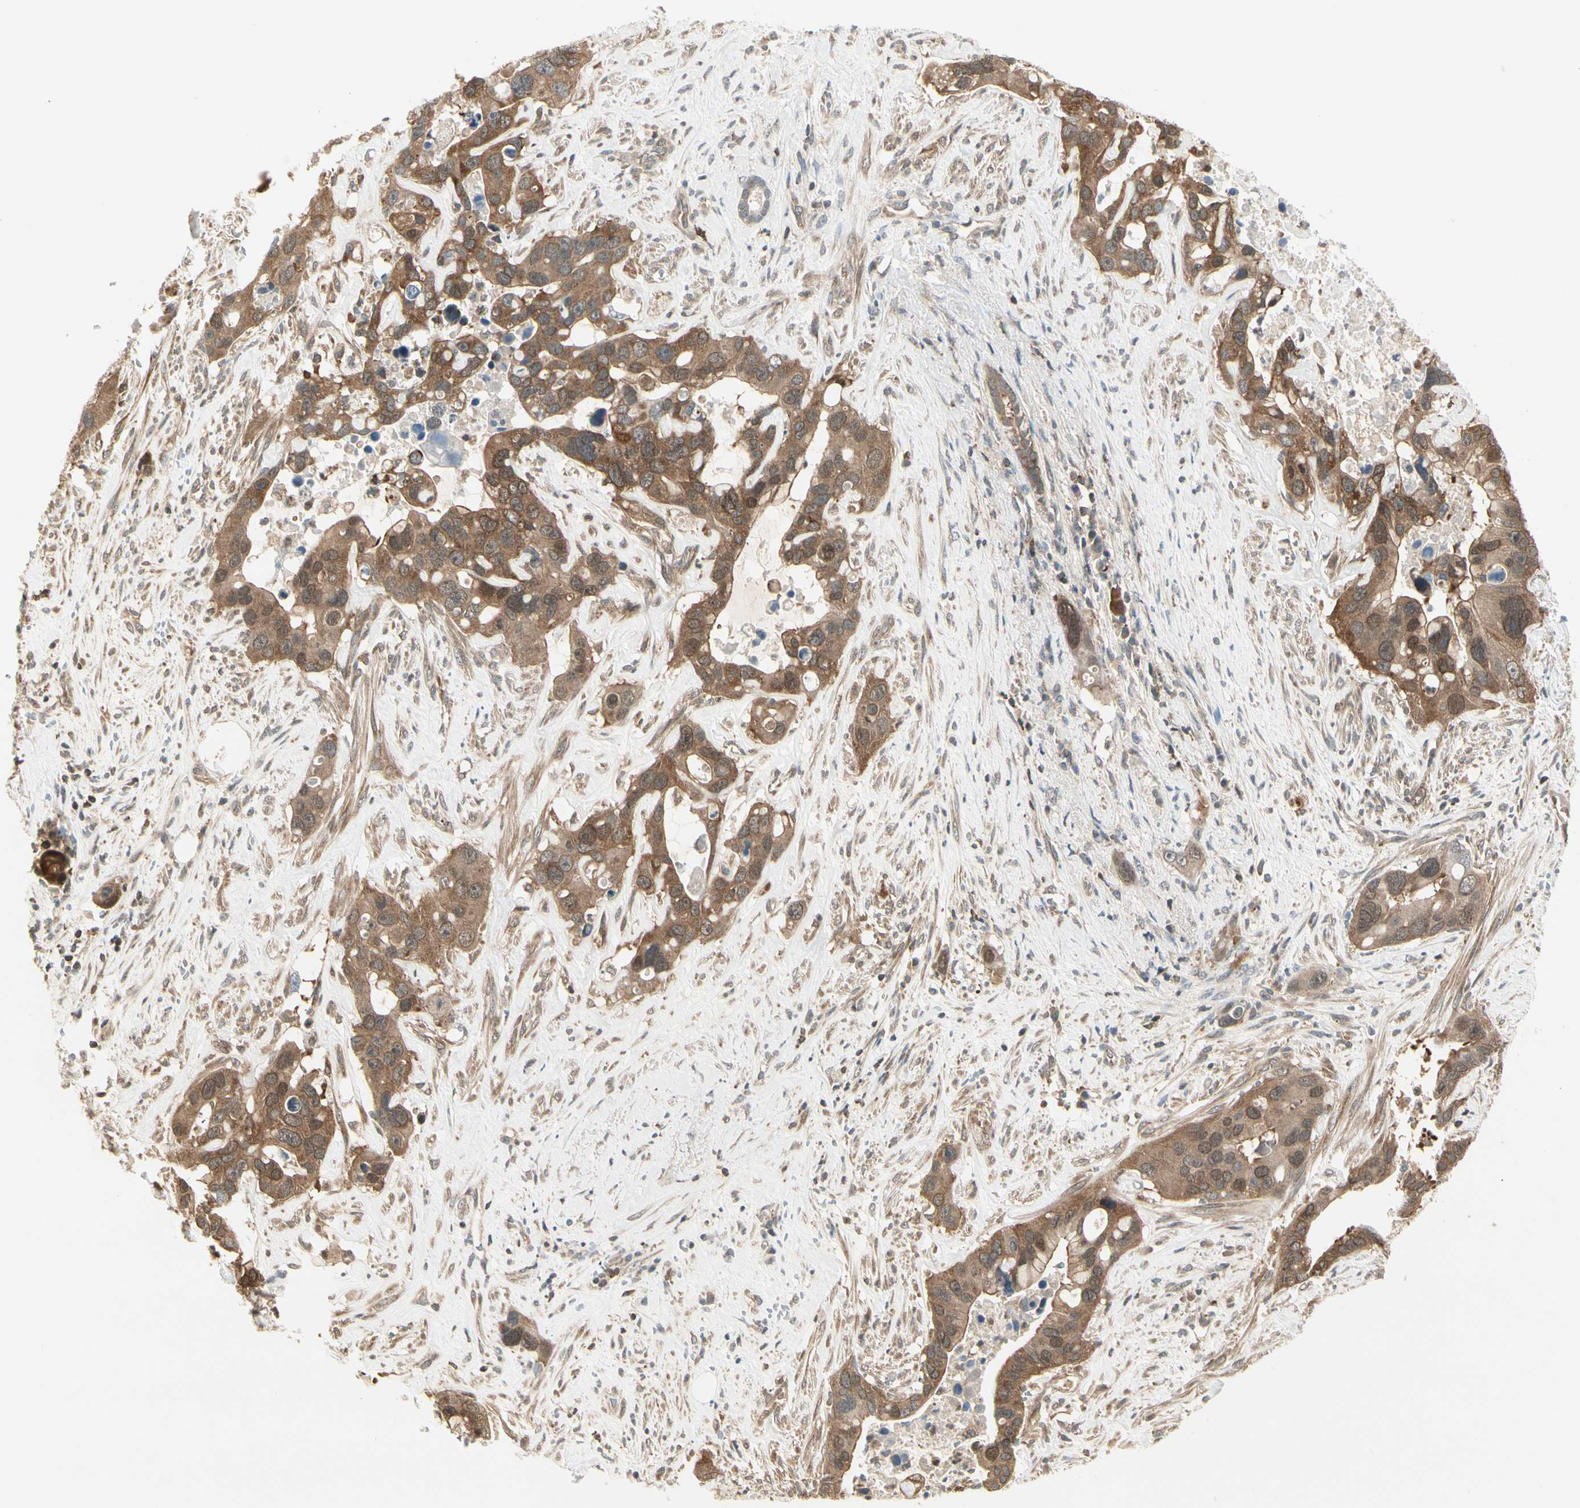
{"staining": {"intensity": "moderate", "quantity": ">75%", "location": "cytoplasmic/membranous"}, "tissue": "liver cancer", "cell_type": "Tumor cells", "image_type": "cancer", "snomed": [{"axis": "morphology", "description": "Cholangiocarcinoma"}, {"axis": "topography", "description": "Liver"}], "caption": "Human liver cholangiocarcinoma stained with a brown dye exhibits moderate cytoplasmic/membranous positive staining in about >75% of tumor cells.", "gene": "OXSR1", "patient": {"sex": "female", "age": 65}}